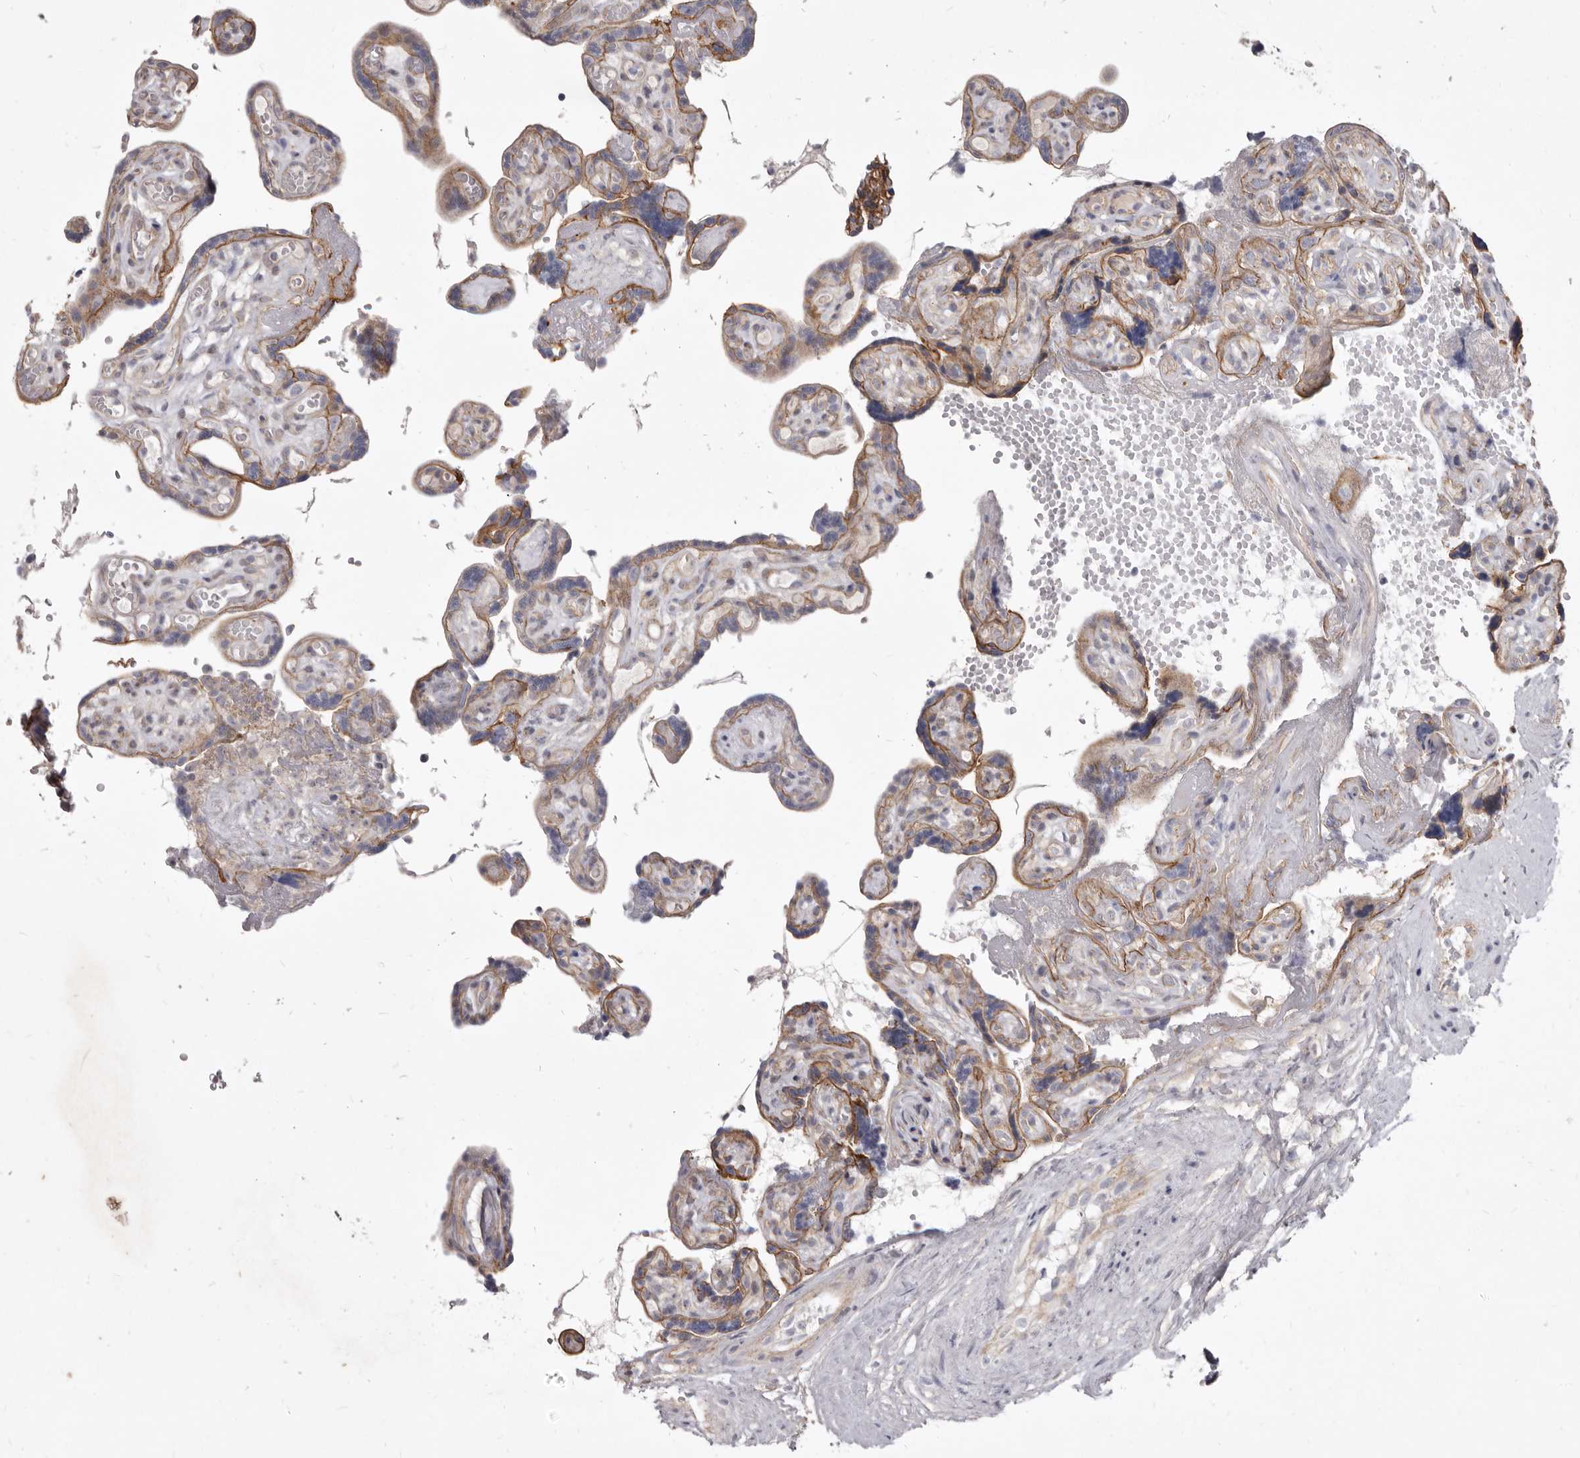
{"staining": {"intensity": "moderate", "quantity": ">75%", "location": "cytoplasmic/membranous"}, "tissue": "placenta", "cell_type": "Decidual cells", "image_type": "normal", "snomed": [{"axis": "morphology", "description": "Normal tissue, NOS"}, {"axis": "topography", "description": "Placenta"}], "caption": "Immunohistochemistry staining of benign placenta, which exhibits medium levels of moderate cytoplasmic/membranous staining in about >75% of decidual cells indicating moderate cytoplasmic/membranous protein staining. The staining was performed using DAB (brown) for protein detection and nuclei were counterstained in hematoxylin (blue).", "gene": "P2RX6", "patient": {"sex": "female", "age": 30}}